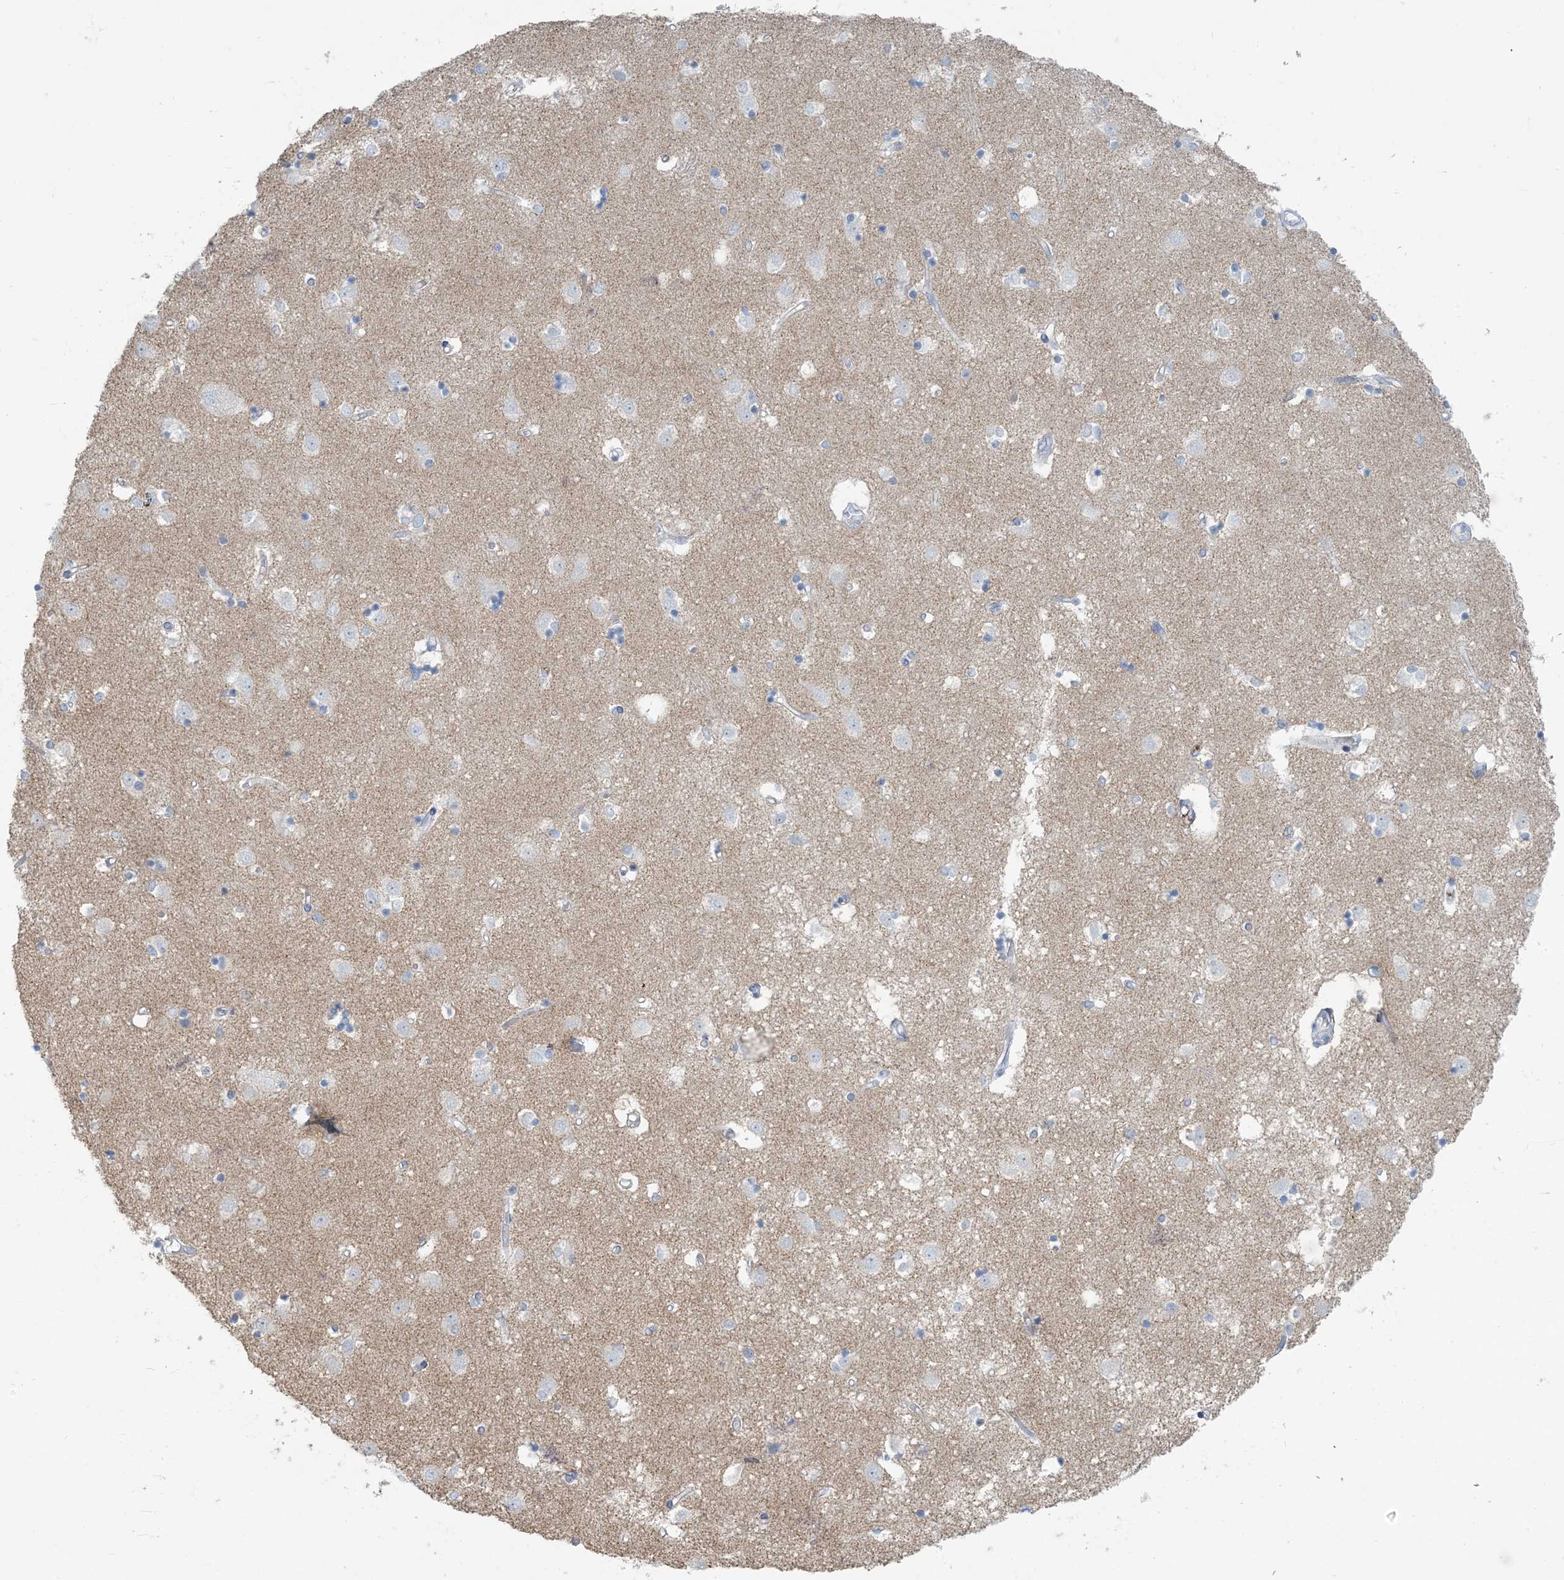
{"staining": {"intensity": "negative", "quantity": "none", "location": "none"}, "tissue": "caudate", "cell_type": "Glial cells", "image_type": "normal", "snomed": [{"axis": "morphology", "description": "Normal tissue, NOS"}, {"axis": "topography", "description": "Lateral ventricle wall"}], "caption": "High power microscopy image of an immunohistochemistry photomicrograph of benign caudate, revealing no significant staining in glial cells.", "gene": "SCML1", "patient": {"sex": "male", "age": 45}}